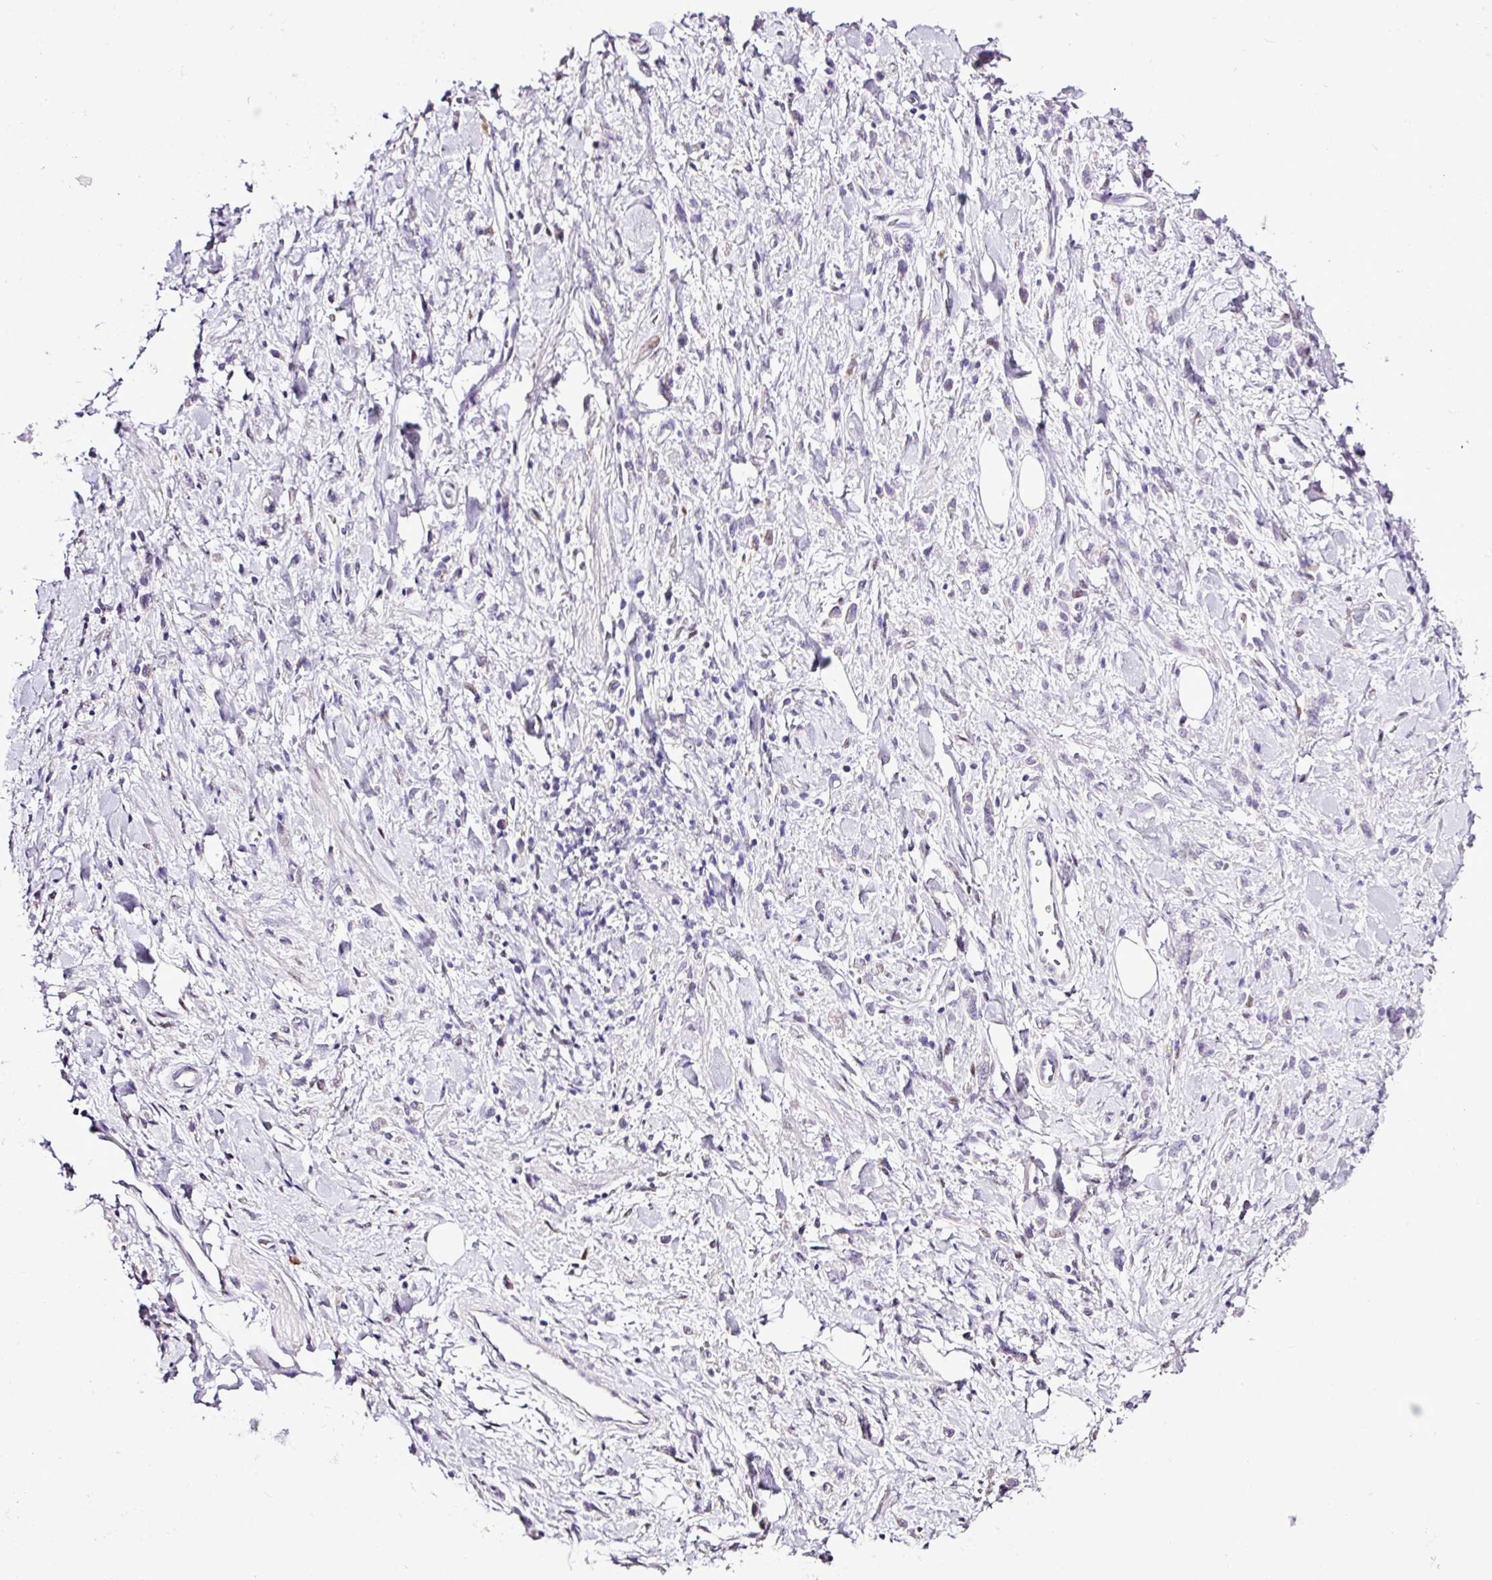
{"staining": {"intensity": "negative", "quantity": "none", "location": "none"}, "tissue": "stomach cancer", "cell_type": "Tumor cells", "image_type": "cancer", "snomed": [{"axis": "morphology", "description": "Adenocarcinoma, NOS"}, {"axis": "topography", "description": "Stomach"}], "caption": "DAB (3,3'-diaminobenzidine) immunohistochemical staining of human adenocarcinoma (stomach) shows no significant expression in tumor cells.", "gene": "ESR1", "patient": {"sex": "male", "age": 77}}